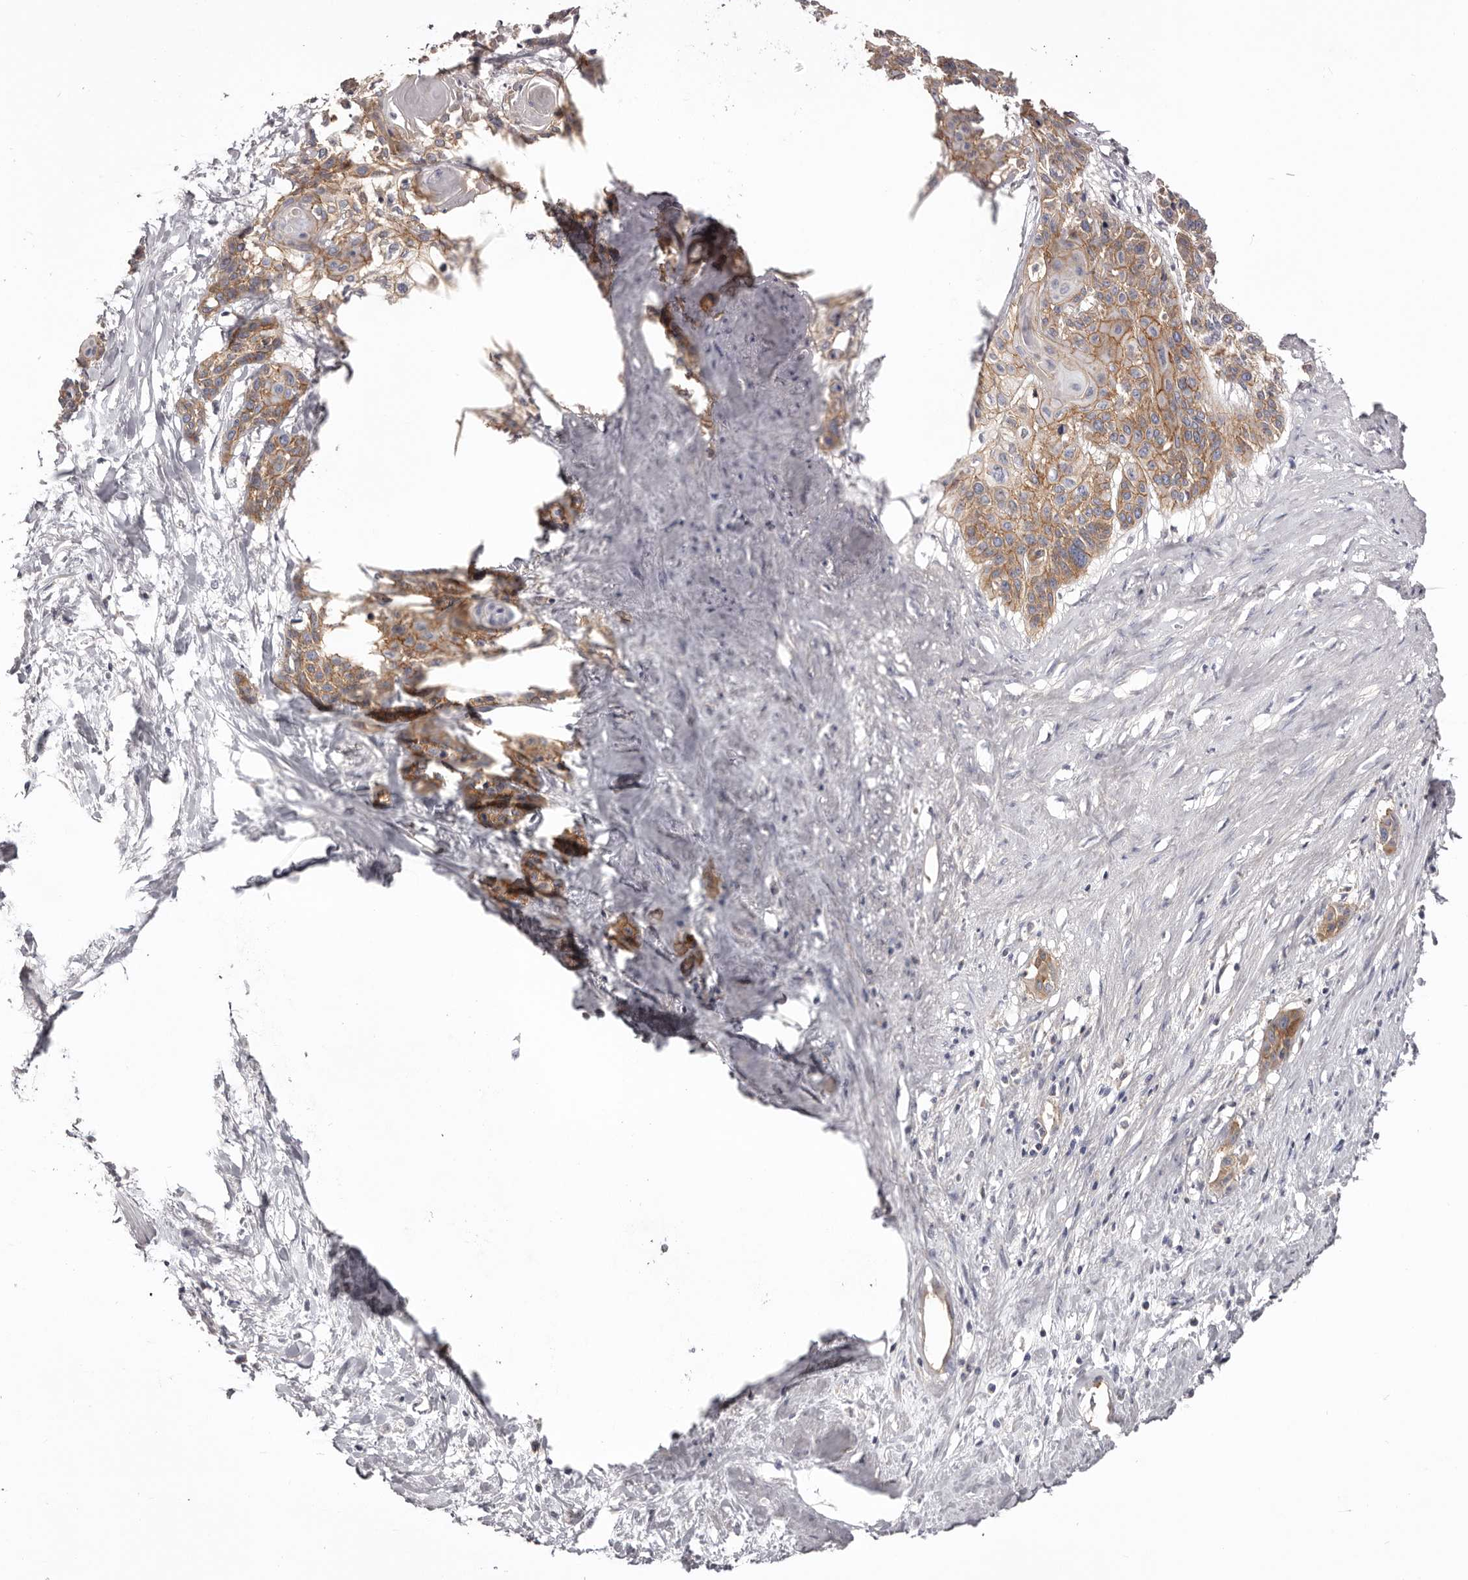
{"staining": {"intensity": "moderate", "quantity": ">75%", "location": "cytoplasmic/membranous"}, "tissue": "cervical cancer", "cell_type": "Tumor cells", "image_type": "cancer", "snomed": [{"axis": "morphology", "description": "Squamous cell carcinoma, NOS"}, {"axis": "topography", "description": "Cervix"}], "caption": "A high-resolution image shows immunohistochemistry (IHC) staining of cervical cancer, which exhibits moderate cytoplasmic/membranous expression in approximately >75% of tumor cells. The staining was performed using DAB to visualize the protein expression in brown, while the nuclei were stained in blue with hematoxylin (Magnification: 20x).", "gene": "DMRT2", "patient": {"sex": "female", "age": 57}}